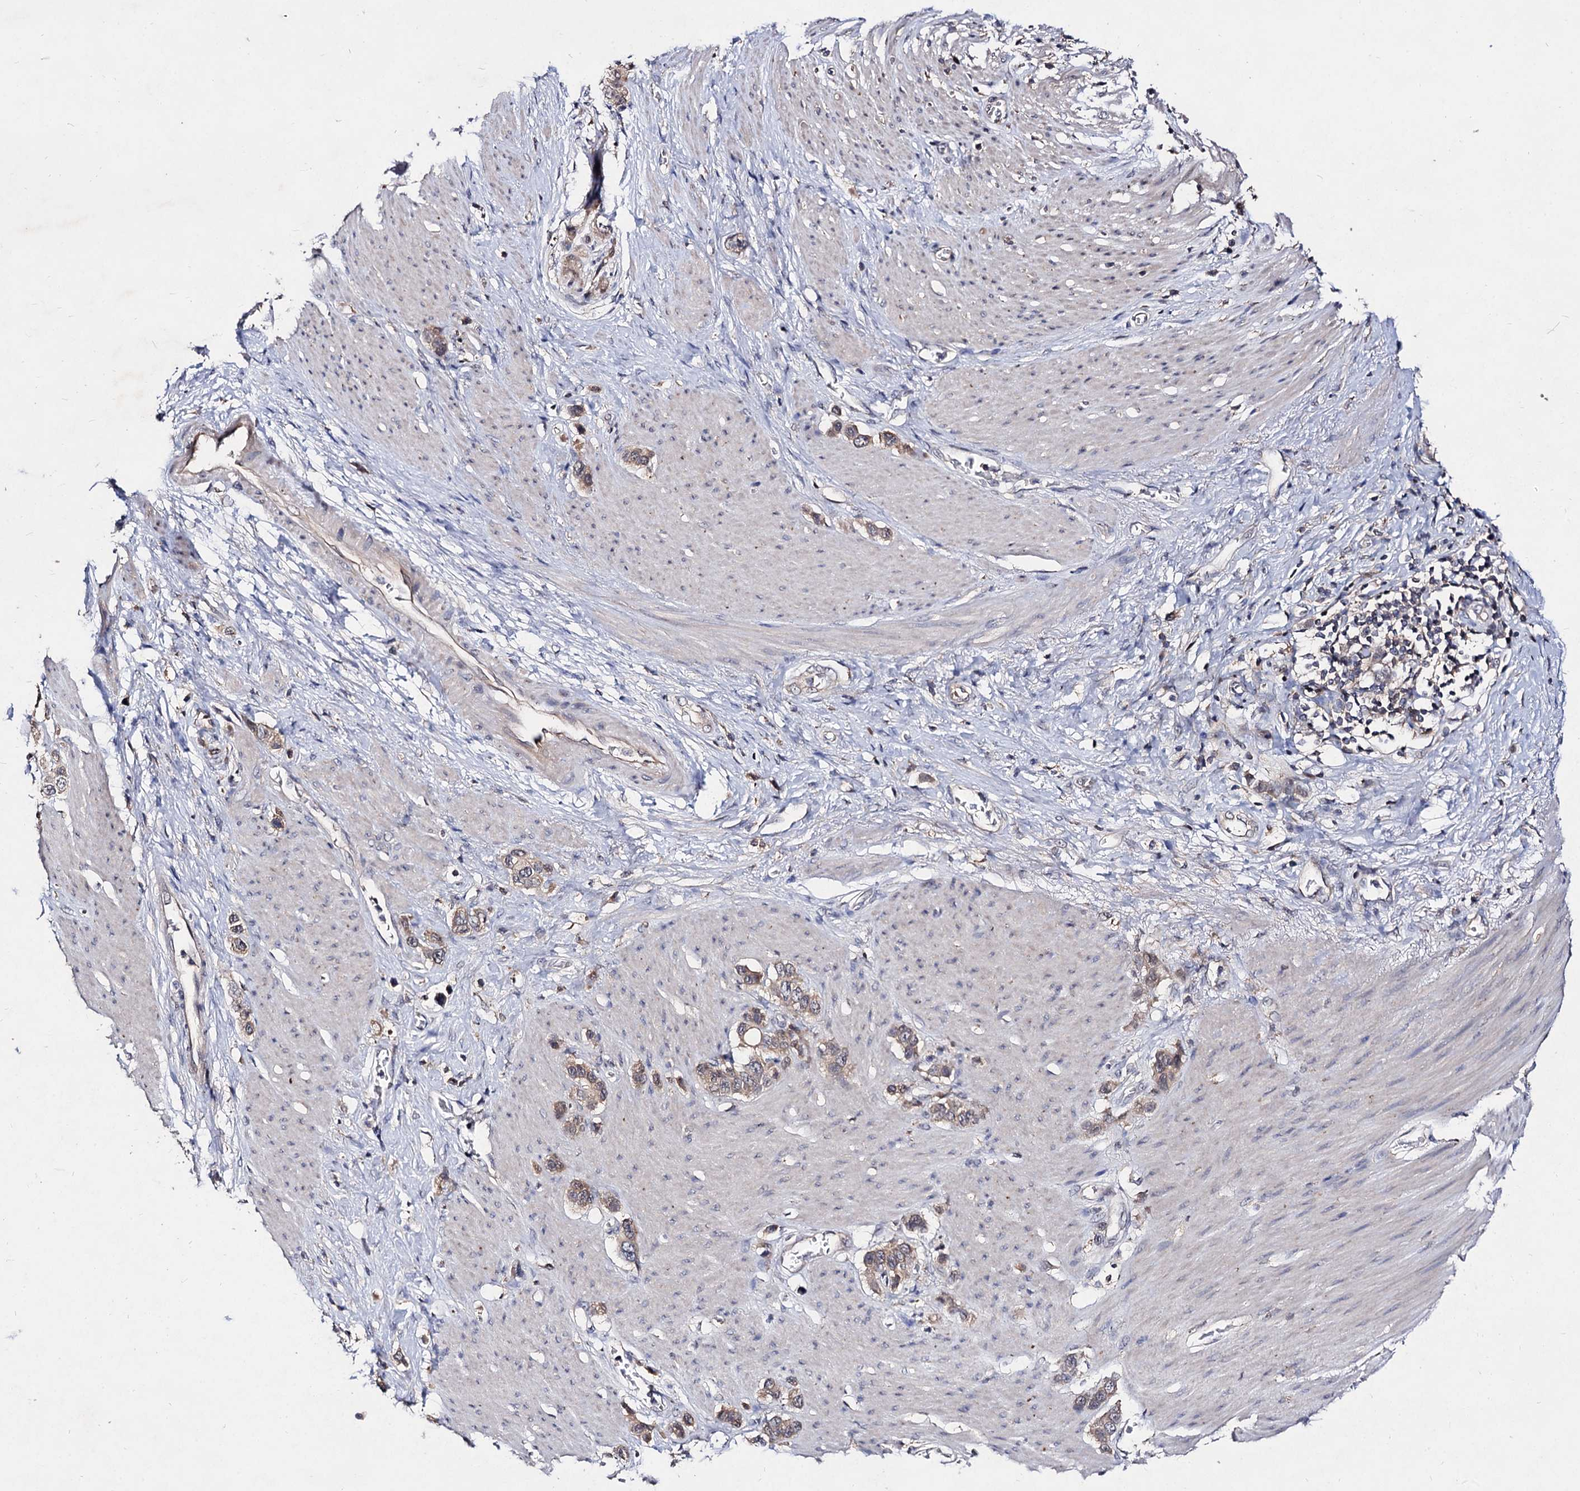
{"staining": {"intensity": "weak", "quantity": ">75%", "location": "cytoplasmic/membranous"}, "tissue": "stomach cancer", "cell_type": "Tumor cells", "image_type": "cancer", "snomed": [{"axis": "morphology", "description": "Adenocarcinoma, NOS"}, {"axis": "morphology", "description": "Adenocarcinoma, High grade"}, {"axis": "topography", "description": "Stomach, upper"}, {"axis": "topography", "description": "Stomach, lower"}], "caption": "The histopathology image shows immunohistochemical staining of stomach cancer (adenocarcinoma (high-grade)). There is weak cytoplasmic/membranous staining is identified in about >75% of tumor cells.", "gene": "ACTR6", "patient": {"sex": "female", "age": 65}}